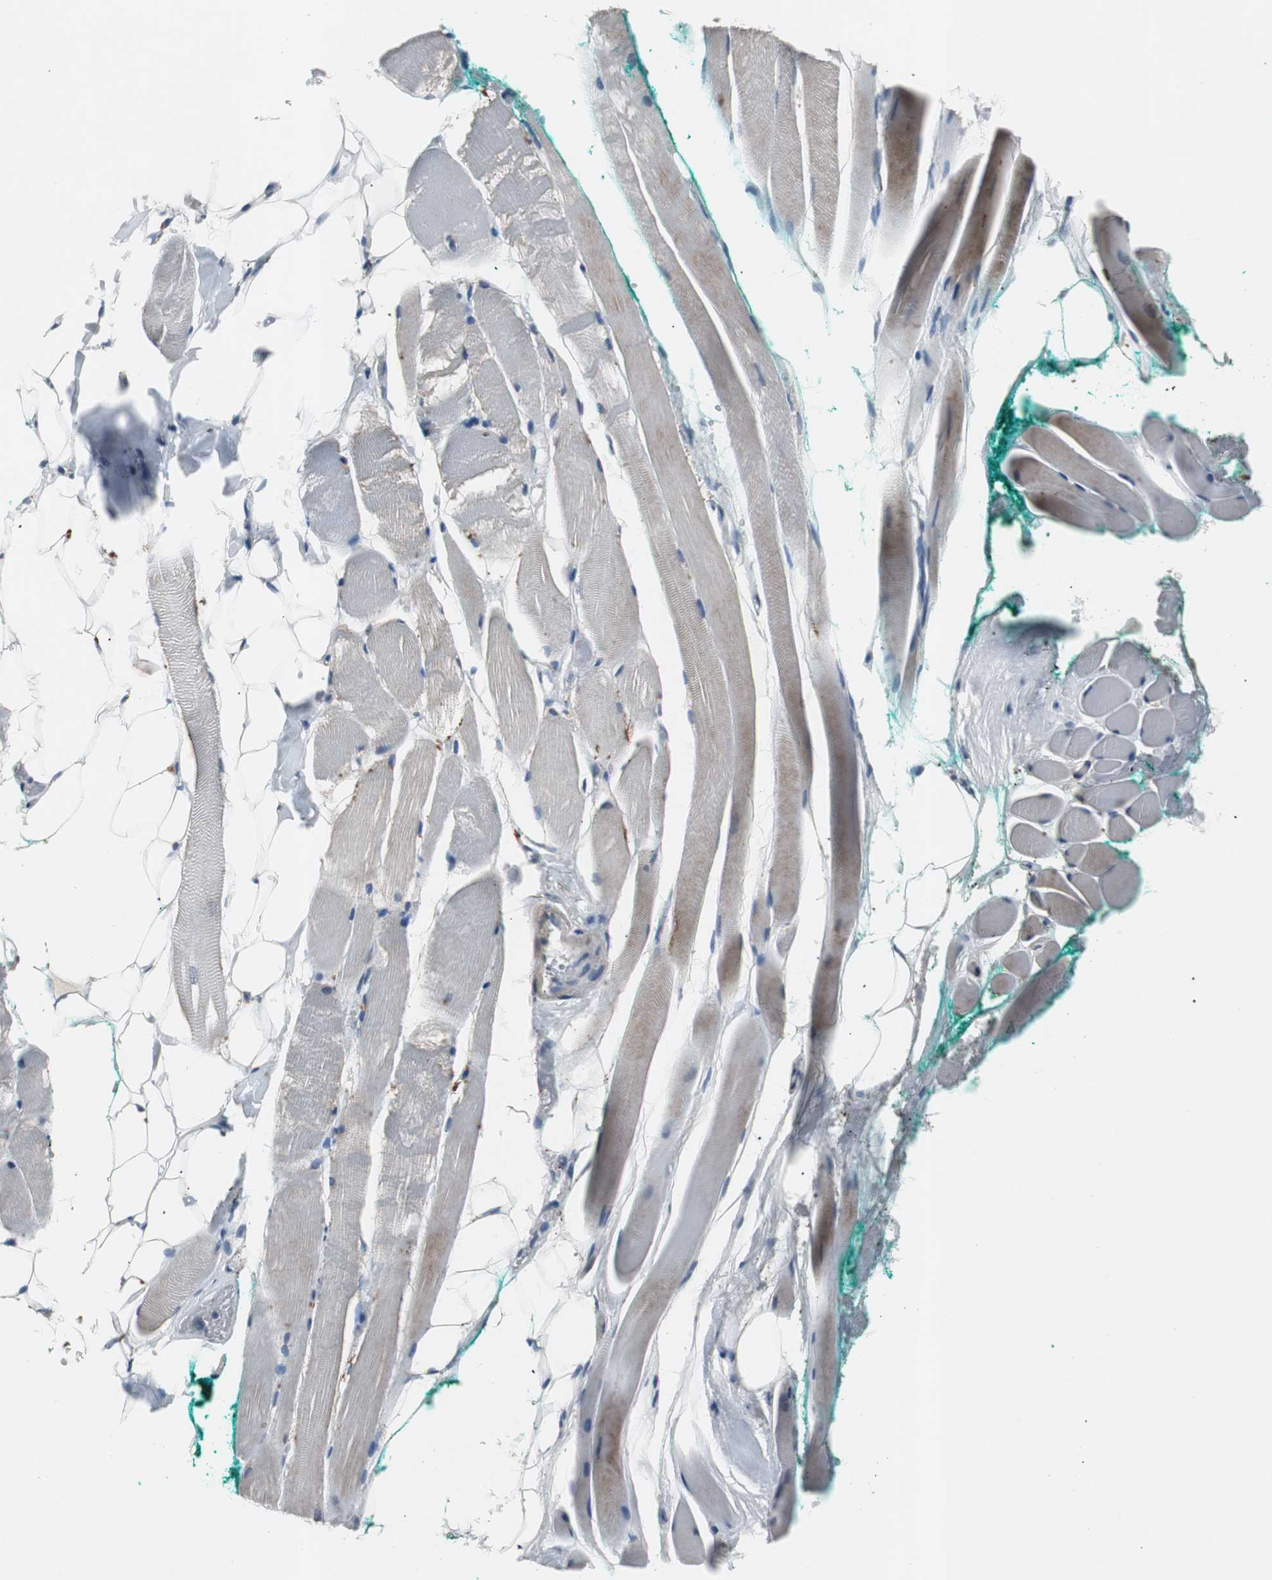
{"staining": {"intensity": "weak", "quantity": "<25%", "location": "cytoplasmic/membranous"}, "tissue": "skeletal muscle", "cell_type": "Myocytes", "image_type": "normal", "snomed": [{"axis": "morphology", "description": "Normal tissue, NOS"}, {"axis": "topography", "description": "Skeletal muscle"}, {"axis": "topography", "description": "Peripheral nerve tissue"}], "caption": "High magnification brightfield microscopy of normal skeletal muscle stained with DAB (3,3'-diaminobenzidine) (brown) and counterstained with hematoxylin (blue): myocytes show no significant staining.", "gene": "PCYT1B", "patient": {"sex": "female", "age": 84}}